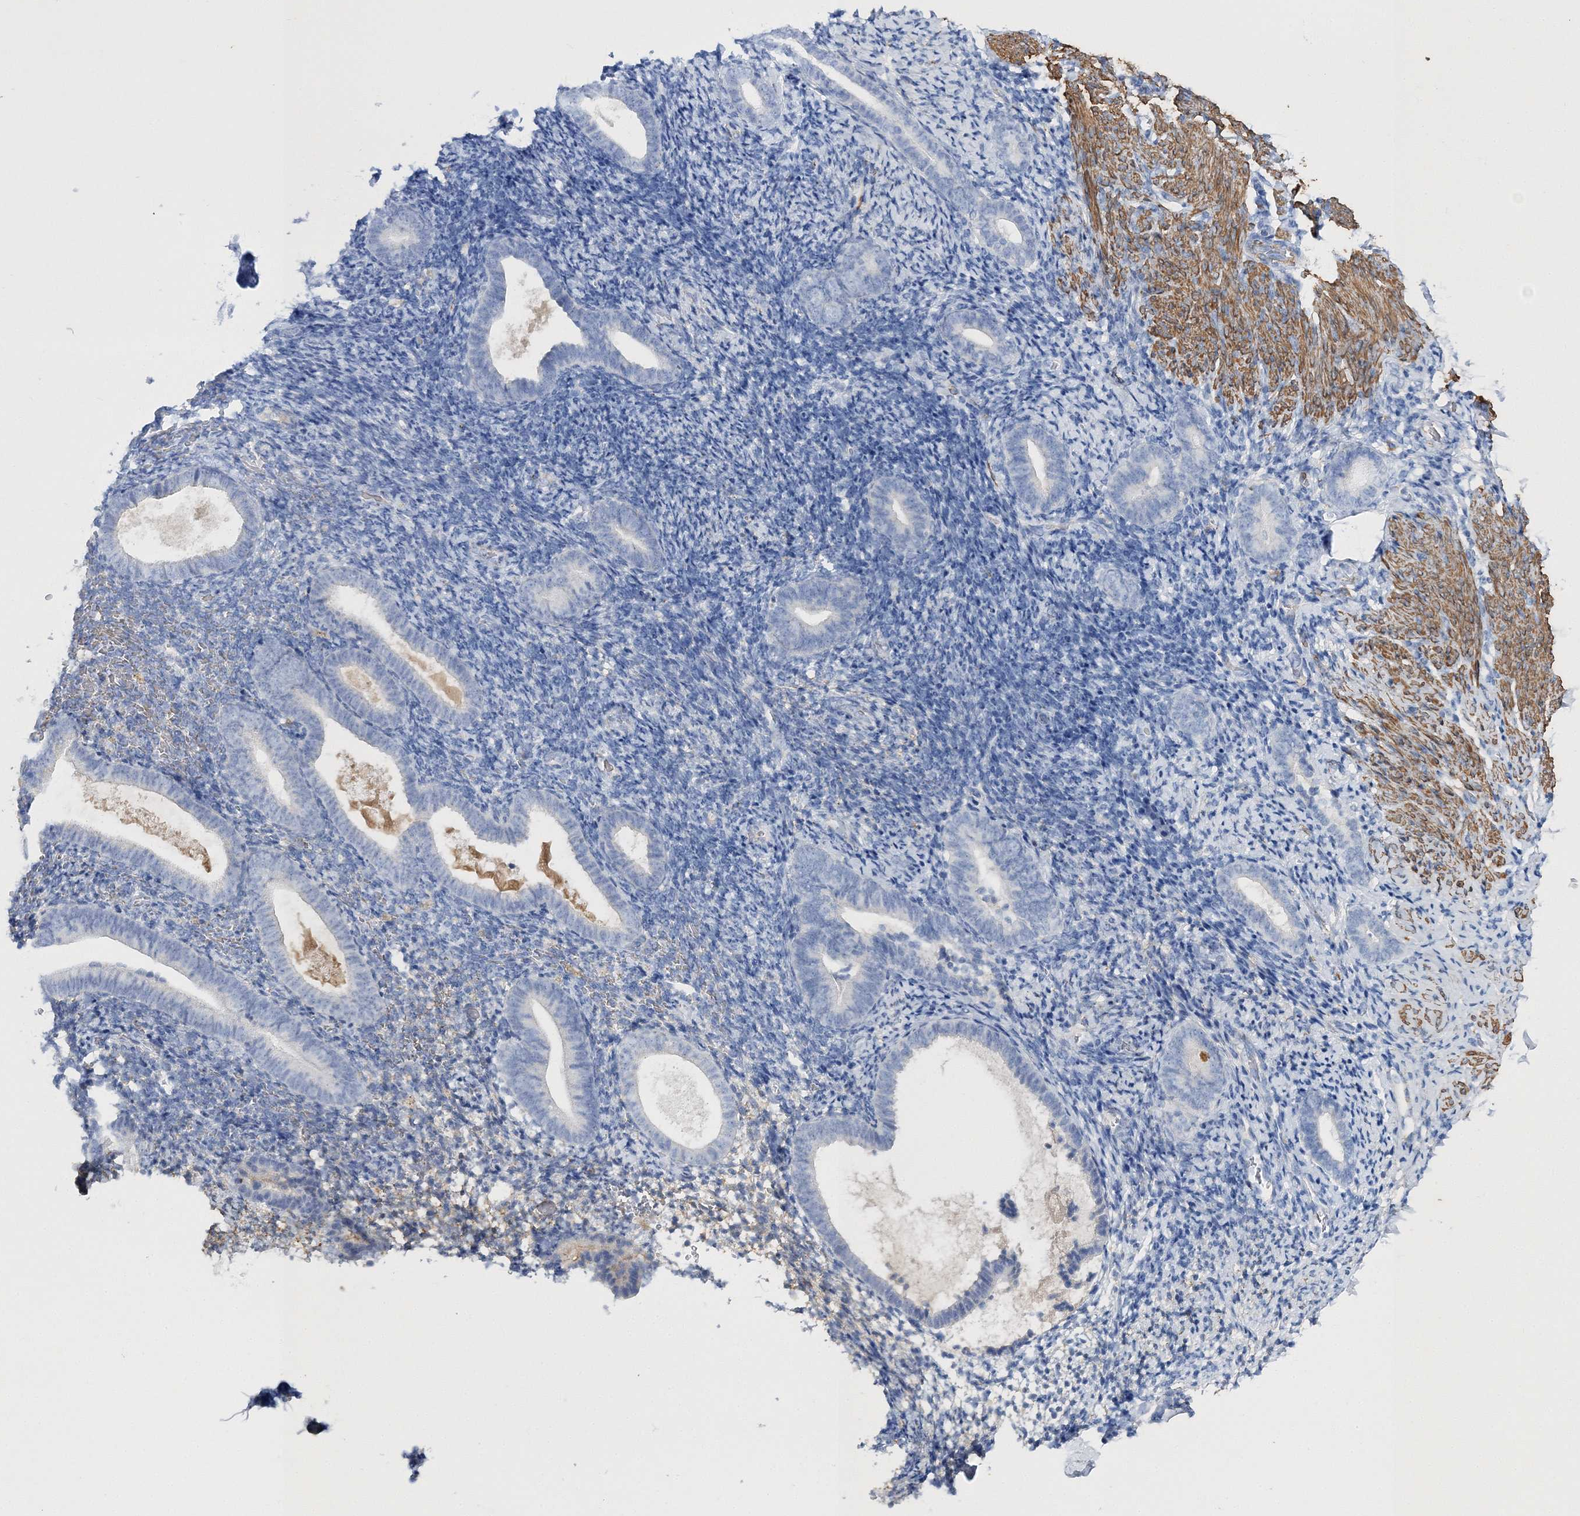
{"staining": {"intensity": "negative", "quantity": "none", "location": "none"}, "tissue": "endometrium", "cell_type": "Cells in endometrial stroma", "image_type": "normal", "snomed": [{"axis": "morphology", "description": "Normal tissue, NOS"}, {"axis": "topography", "description": "Endometrium"}], "caption": "High magnification brightfield microscopy of unremarkable endometrium stained with DAB (brown) and counterstained with hematoxylin (blue): cells in endometrial stroma show no significant staining.", "gene": "RTN2", "patient": {"sex": "female", "age": 51}}